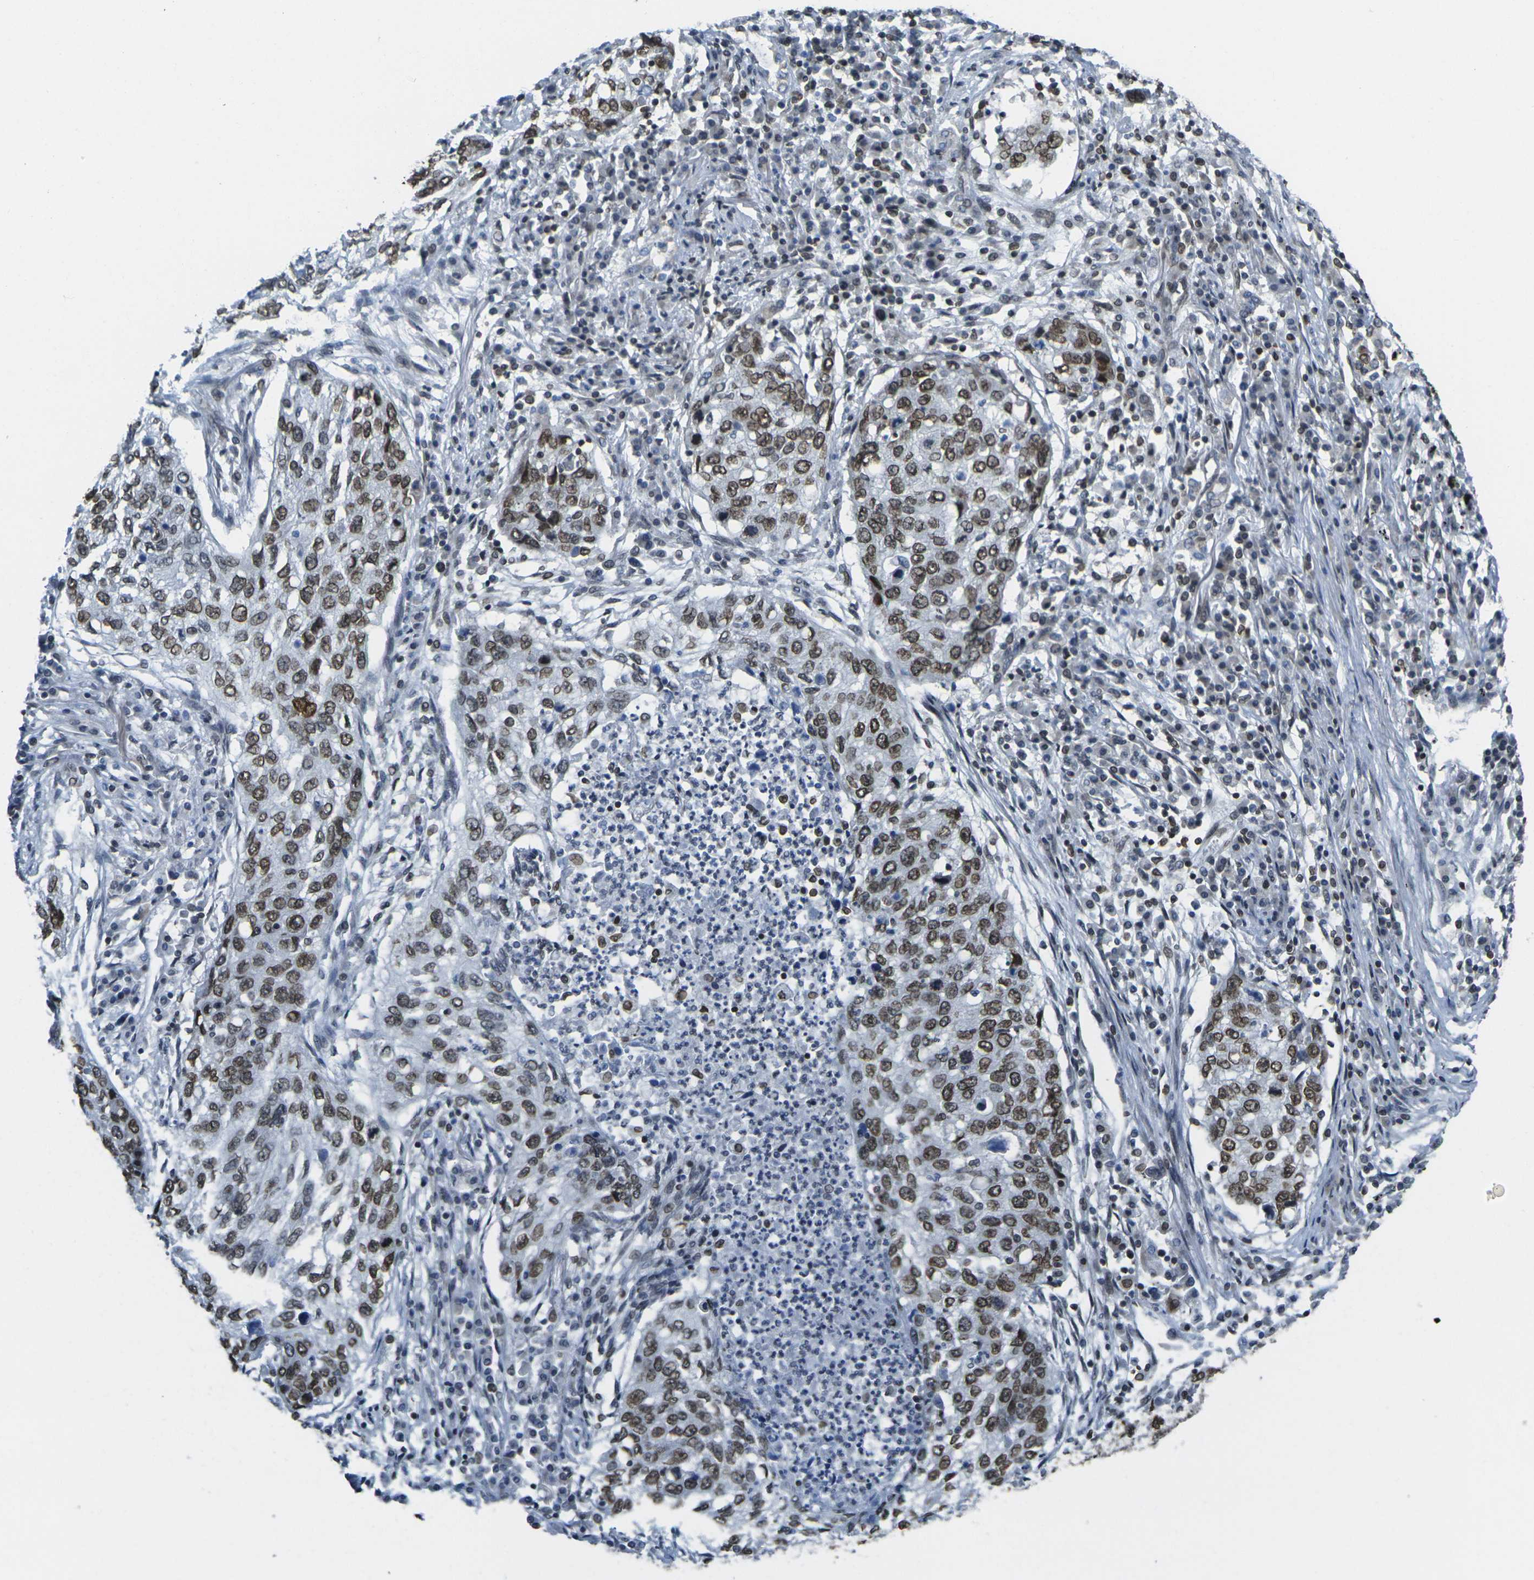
{"staining": {"intensity": "strong", "quantity": ">75%", "location": "cytoplasmic/membranous,nuclear"}, "tissue": "lung cancer", "cell_type": "Tumor cells", "image_type": "cancer", "snomed": [{"axis": "morphology", "description": "Squamous cell carcinoma, NOS"}, {"axis": "topography", "description": "Lung"}], "caption": "An immunohistochemistry histopathology image of neoplastic tissue is shown. Protein staining in brown shows strong cytoplasmic/membranous and nuclear positivity in lung cancer within tumor cells. (DAB (3,3'-diaminobenzidine) IHC, brown staining for protein, blue staining for nuclei).", "gene": "BRDT", "patient": {"sex": "female", "age": 63}}